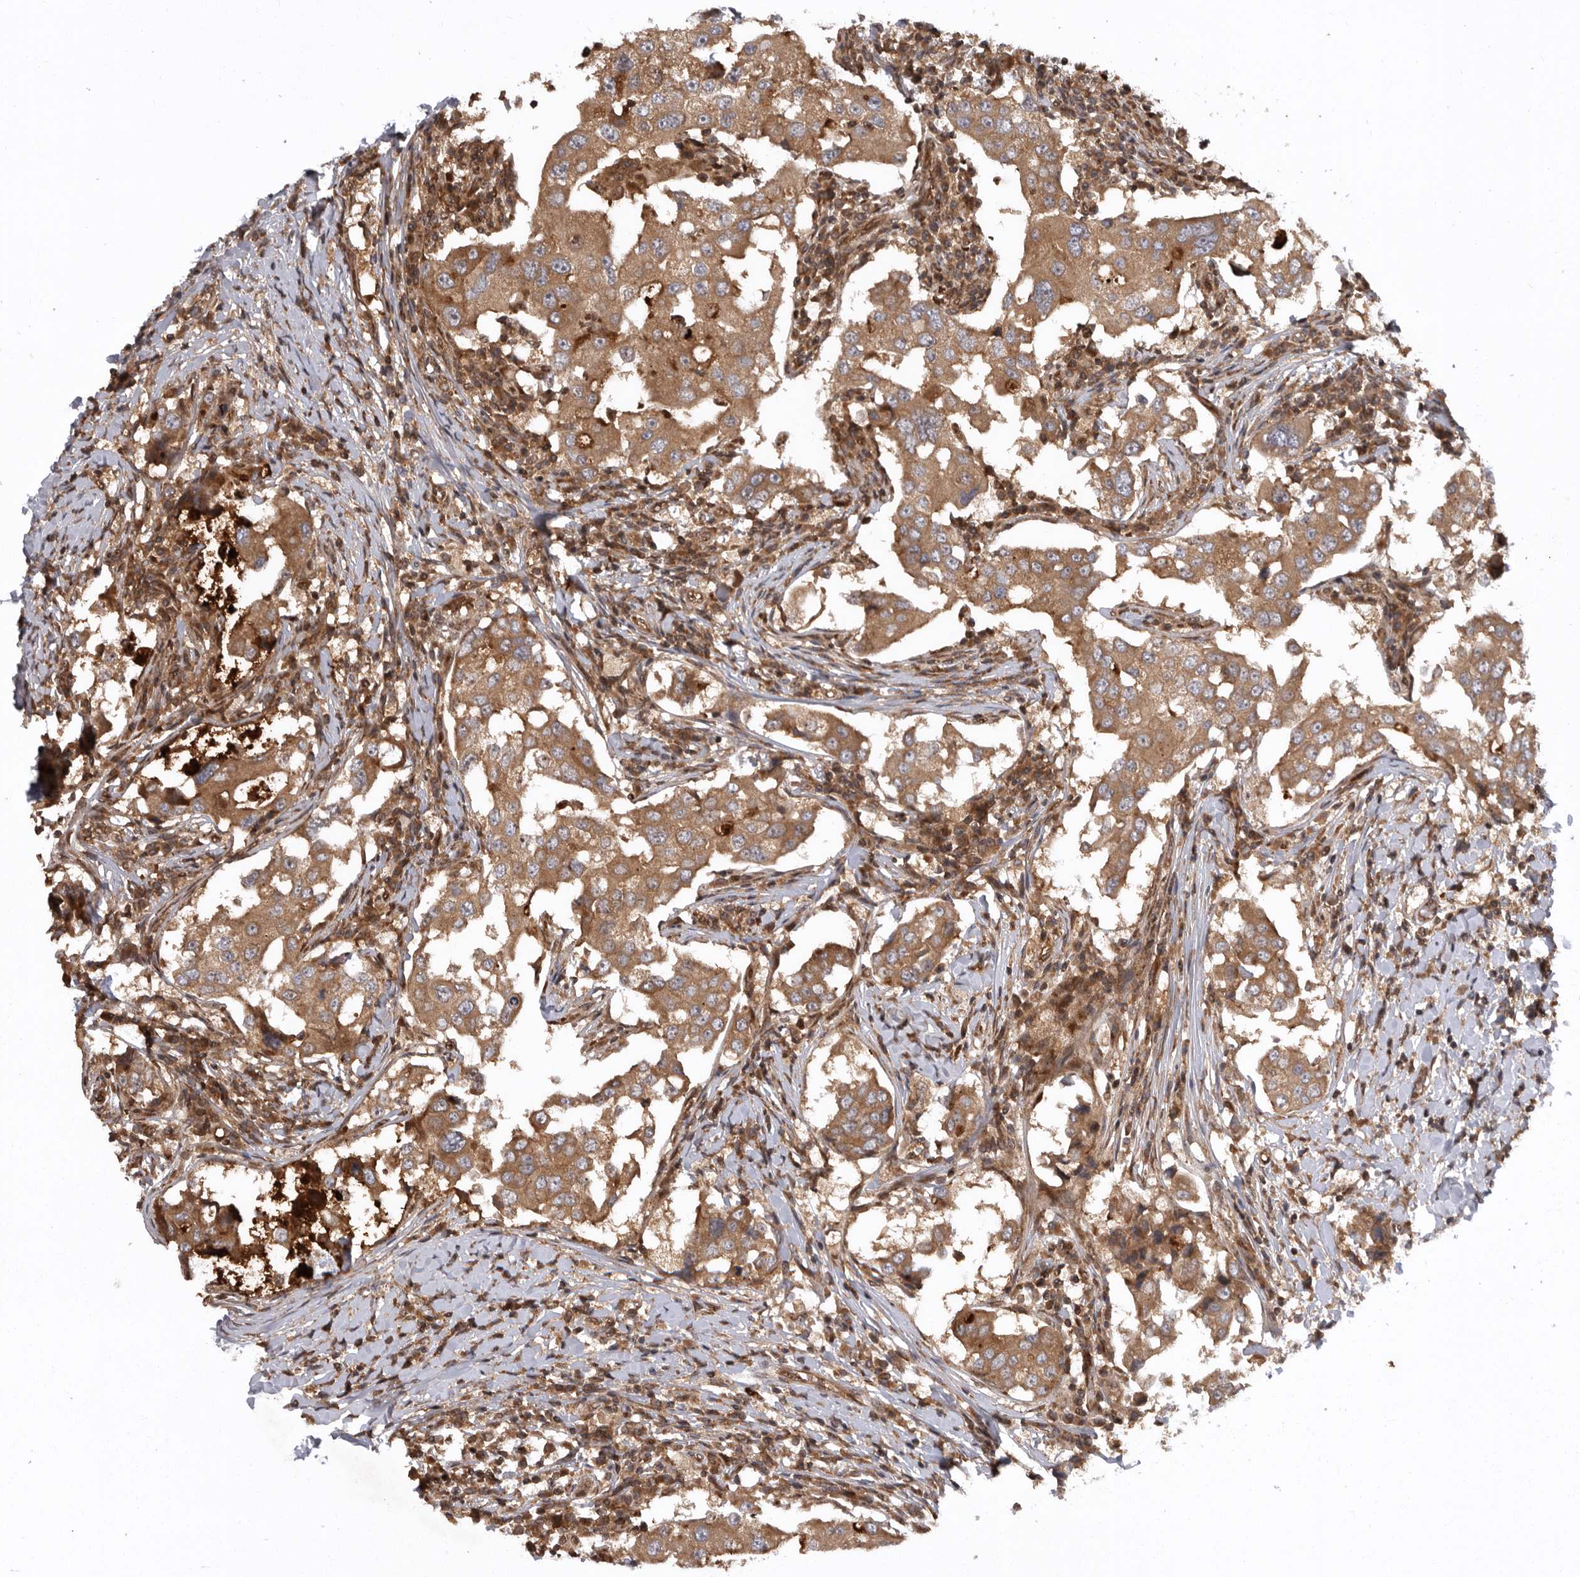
{"staining": {"intensity": "moderate", "quantity": ">75%", "location": "cytoplasmic/membranous"}, "tissue": "breast cancer", "cell_type": "Tumor cells", "image_type": "cancer", "snomed": [{"axis": "morphology", "description": "Duct carcinoma"}, {"axis": "topography", "description": "Breast"}], "caption": "Human invasive ductal carcinoma (breast) stained for a protein (brown) reveals moderate cytoplasmic/membranous positive staining in about >75% of tumor cells.", "gene": "DHDDS", "patient": {"sex": "female", "age": 27}}